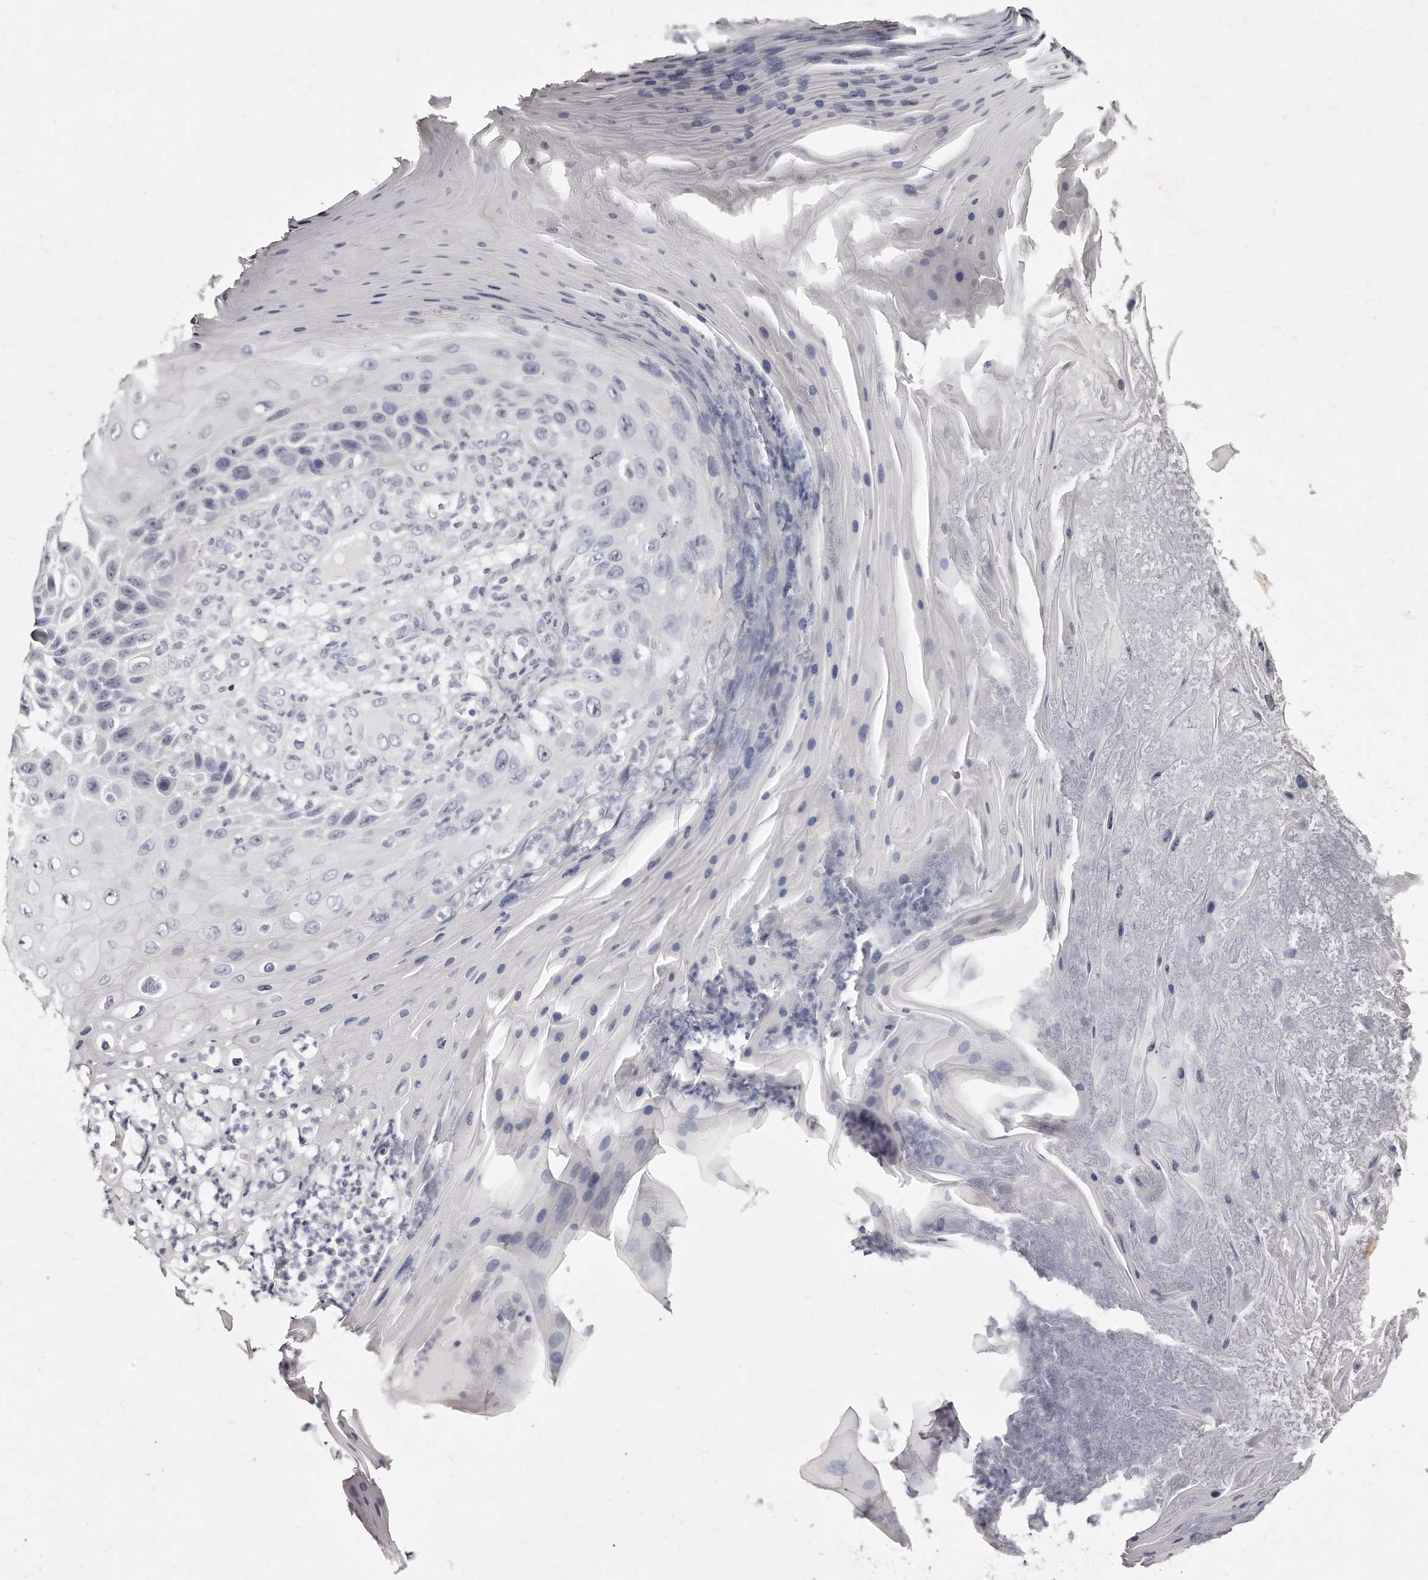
{"staining": {"intensity": "negative", "quantity": "none", "location": "none"}, "tissue": "skin cancer", "cell_type": "Tumor cells", "image_type": "cancer", "snomed": [{"axis": "morphology", "description": "Squamous cell carcinoma, NOS"}, {"axis": "topography", "description": "Skin"}], "caption": "Protein analysis of skin cancer reveals no significant staining in tumor cells.", "gene": "GDA", "patient": {"sex": "female", "age": 88}}